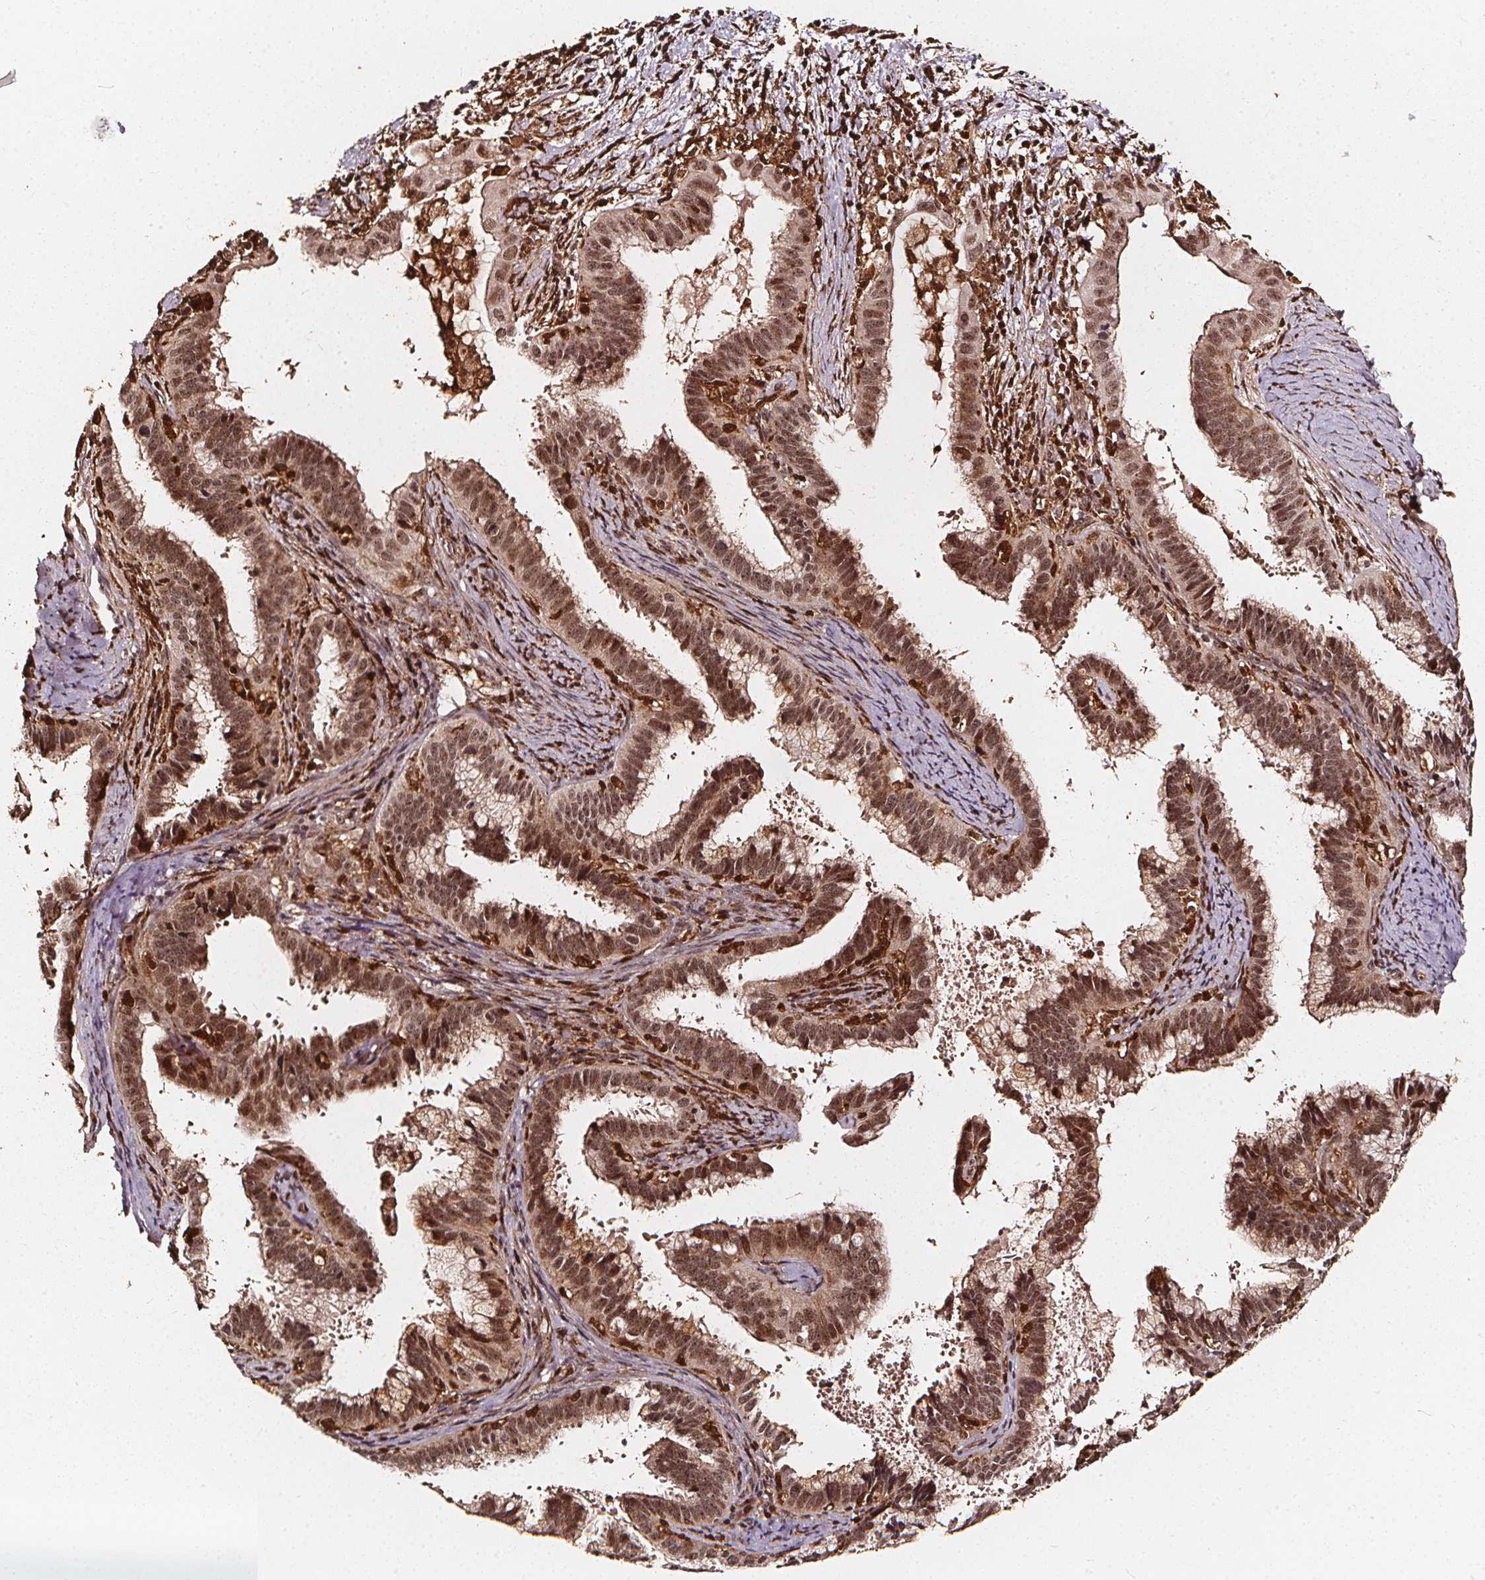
{"staining": {"intensity": "moderate", "quantity": ">75%", "location": "cytoplasmic/membranous,nuclear"}, "tissue": "cervical cancer", "cell_type": "Tumor cells", "image_type": "cancer", "snomed": [{"axis": "morphology", "description": "Adenocarcinoma, NOS"}, {"axis": "topography", "description": "Cervix"}], "caption": "Protein staining of adenocarcinoma (cervical) tissue displays moderate cytoplasmic/membranous and nuclear expression in about >75% of tumor cells.", "gene": "EXOSC9", "patient": {"sex": "female", "age": 56}}